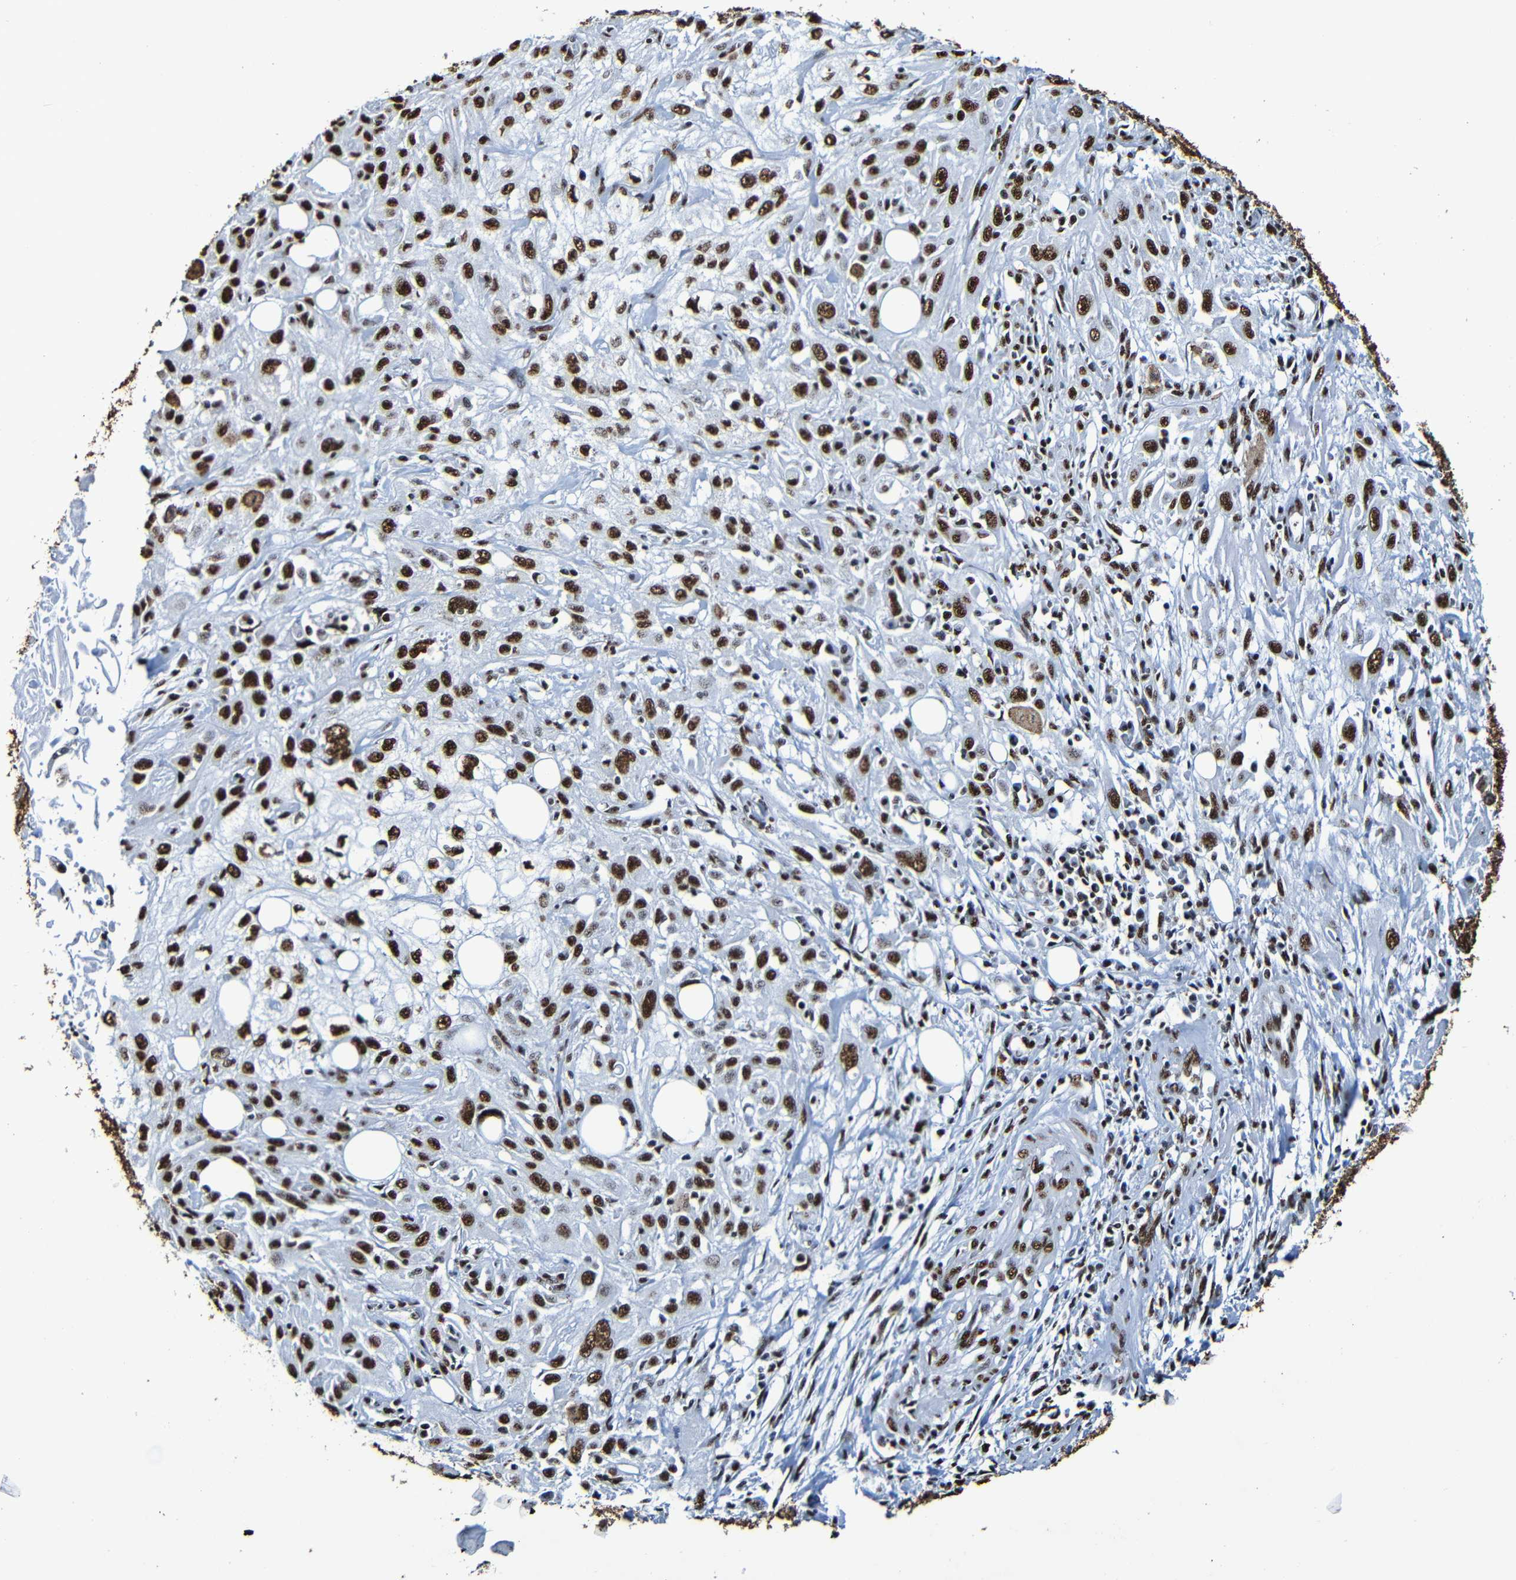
{"staining": {"intensity": "strong", "quantity": ">75%", "location": "nuclear"}, "tissue": "skin cancer", "cell_type": "Tumor cells", "image_type": "cancer", "snomed": [{"axis": "morphology", "description": "Squamous cell carcinoma, NOS"}, {"axis": "topography", "description": "Skin"}], "caption": "Immunohistochemical staining of squamous cell carcinoma (skin) reveals high levels of strong nuclear protein expression in approximately >75% of tumor cells. (DAB (3,3'-diaminobenzidine) IHC, brown staining for protein, blue staining for nuclei).", "gene": "SRSF3", "patient": {"sex": "male", "age": 75}}